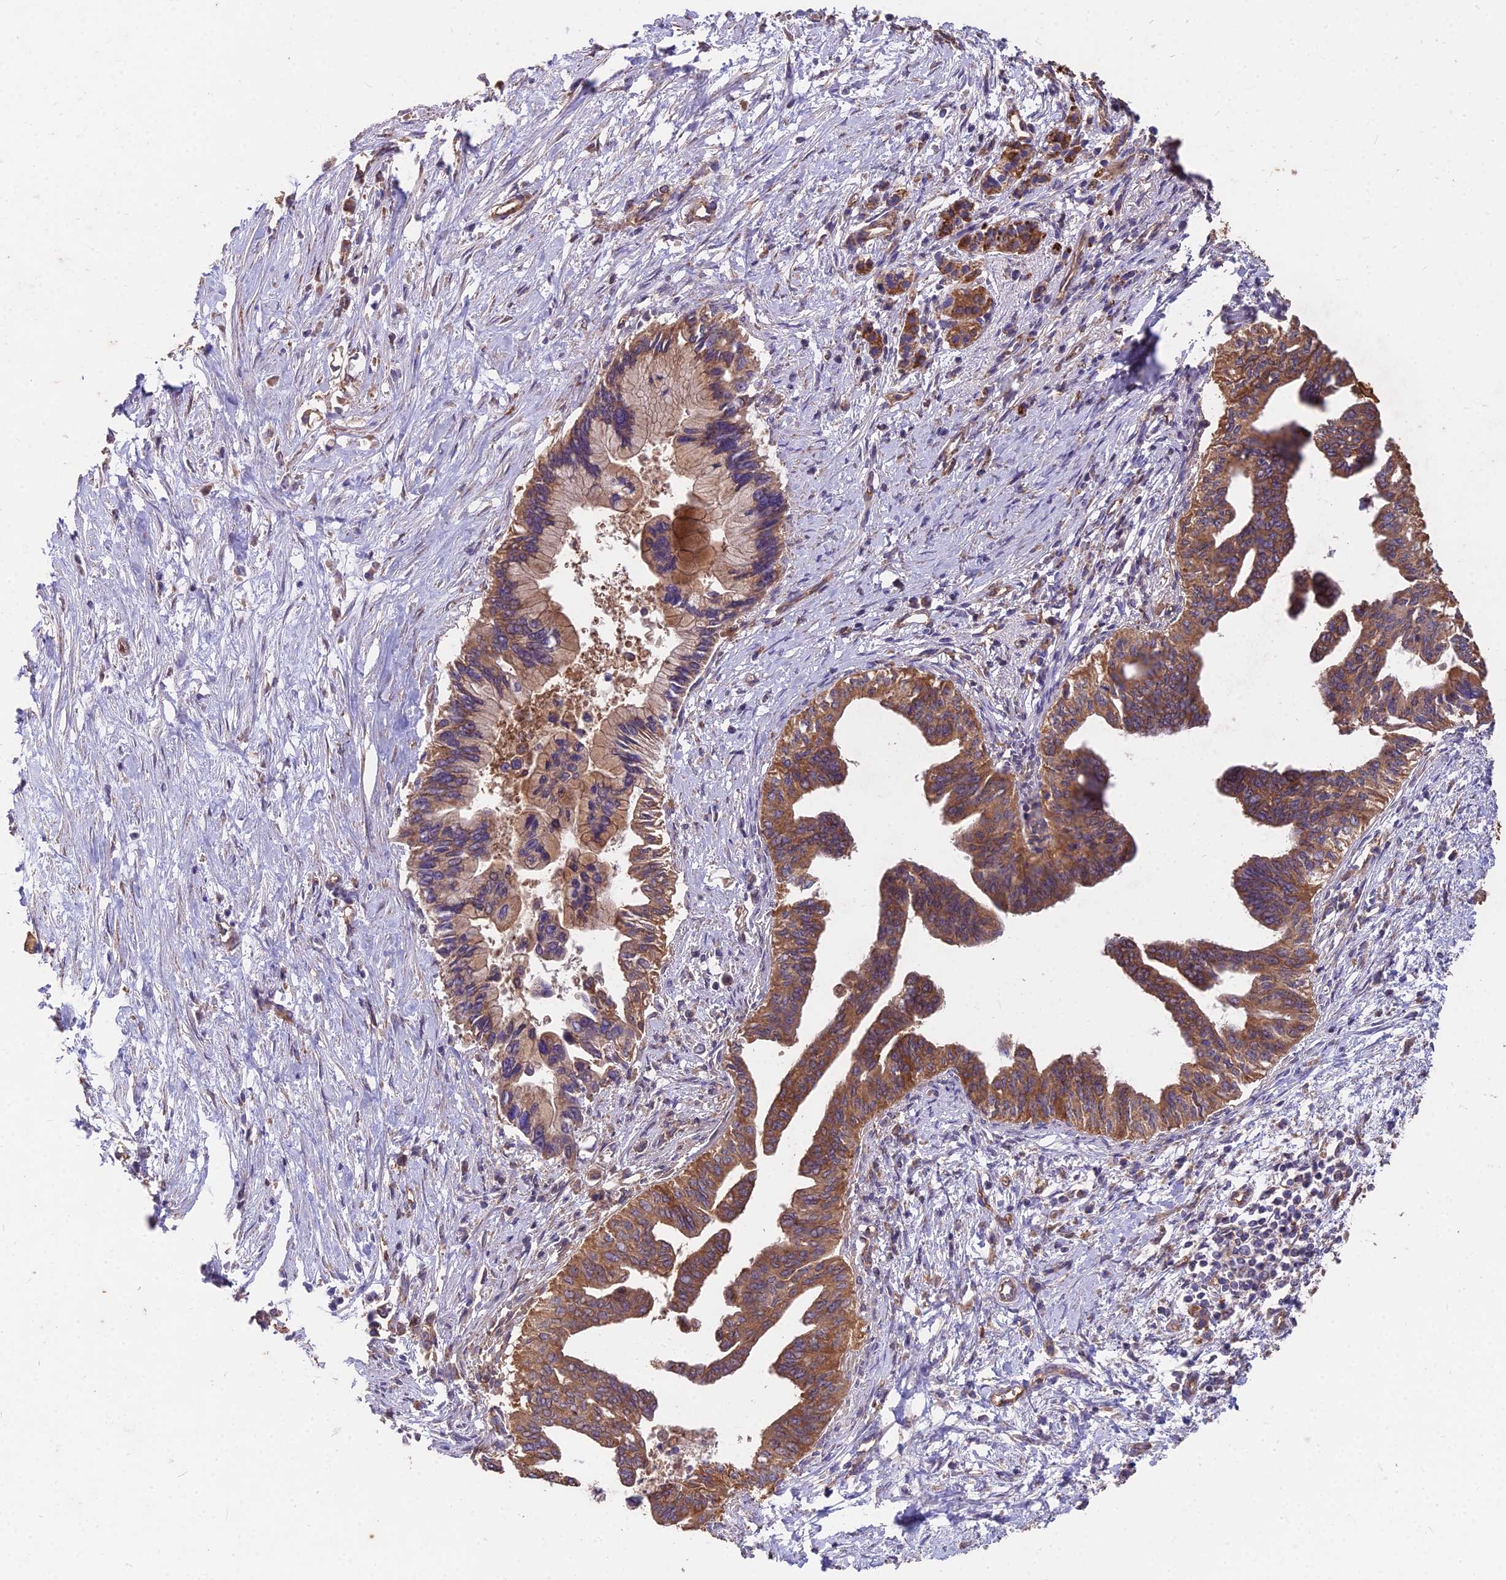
{"staining": {"intensity": "moderate", "quantity": ">75%", "location": "cytoplasmic/membranous"}, "tissue": "pancreatic cancer", "cell_type": "Tumor cells", "image_type": "cancer", "snomed": [{"axis": "morphology", "description": "Adenocarcinoma, NOS"}, {"axis": "topography", "description": "Pancreas"}], "caption": "IHC image of pancreatic cancer (adenocarcinoma) stained for a protein (brown), which exhibits medium levels of moderate cytoplasmic/membranous expression in approximately >75% of tumor cells.", "gene": "CEMIP2", "patient": {"sex": "female", "age": 83}}